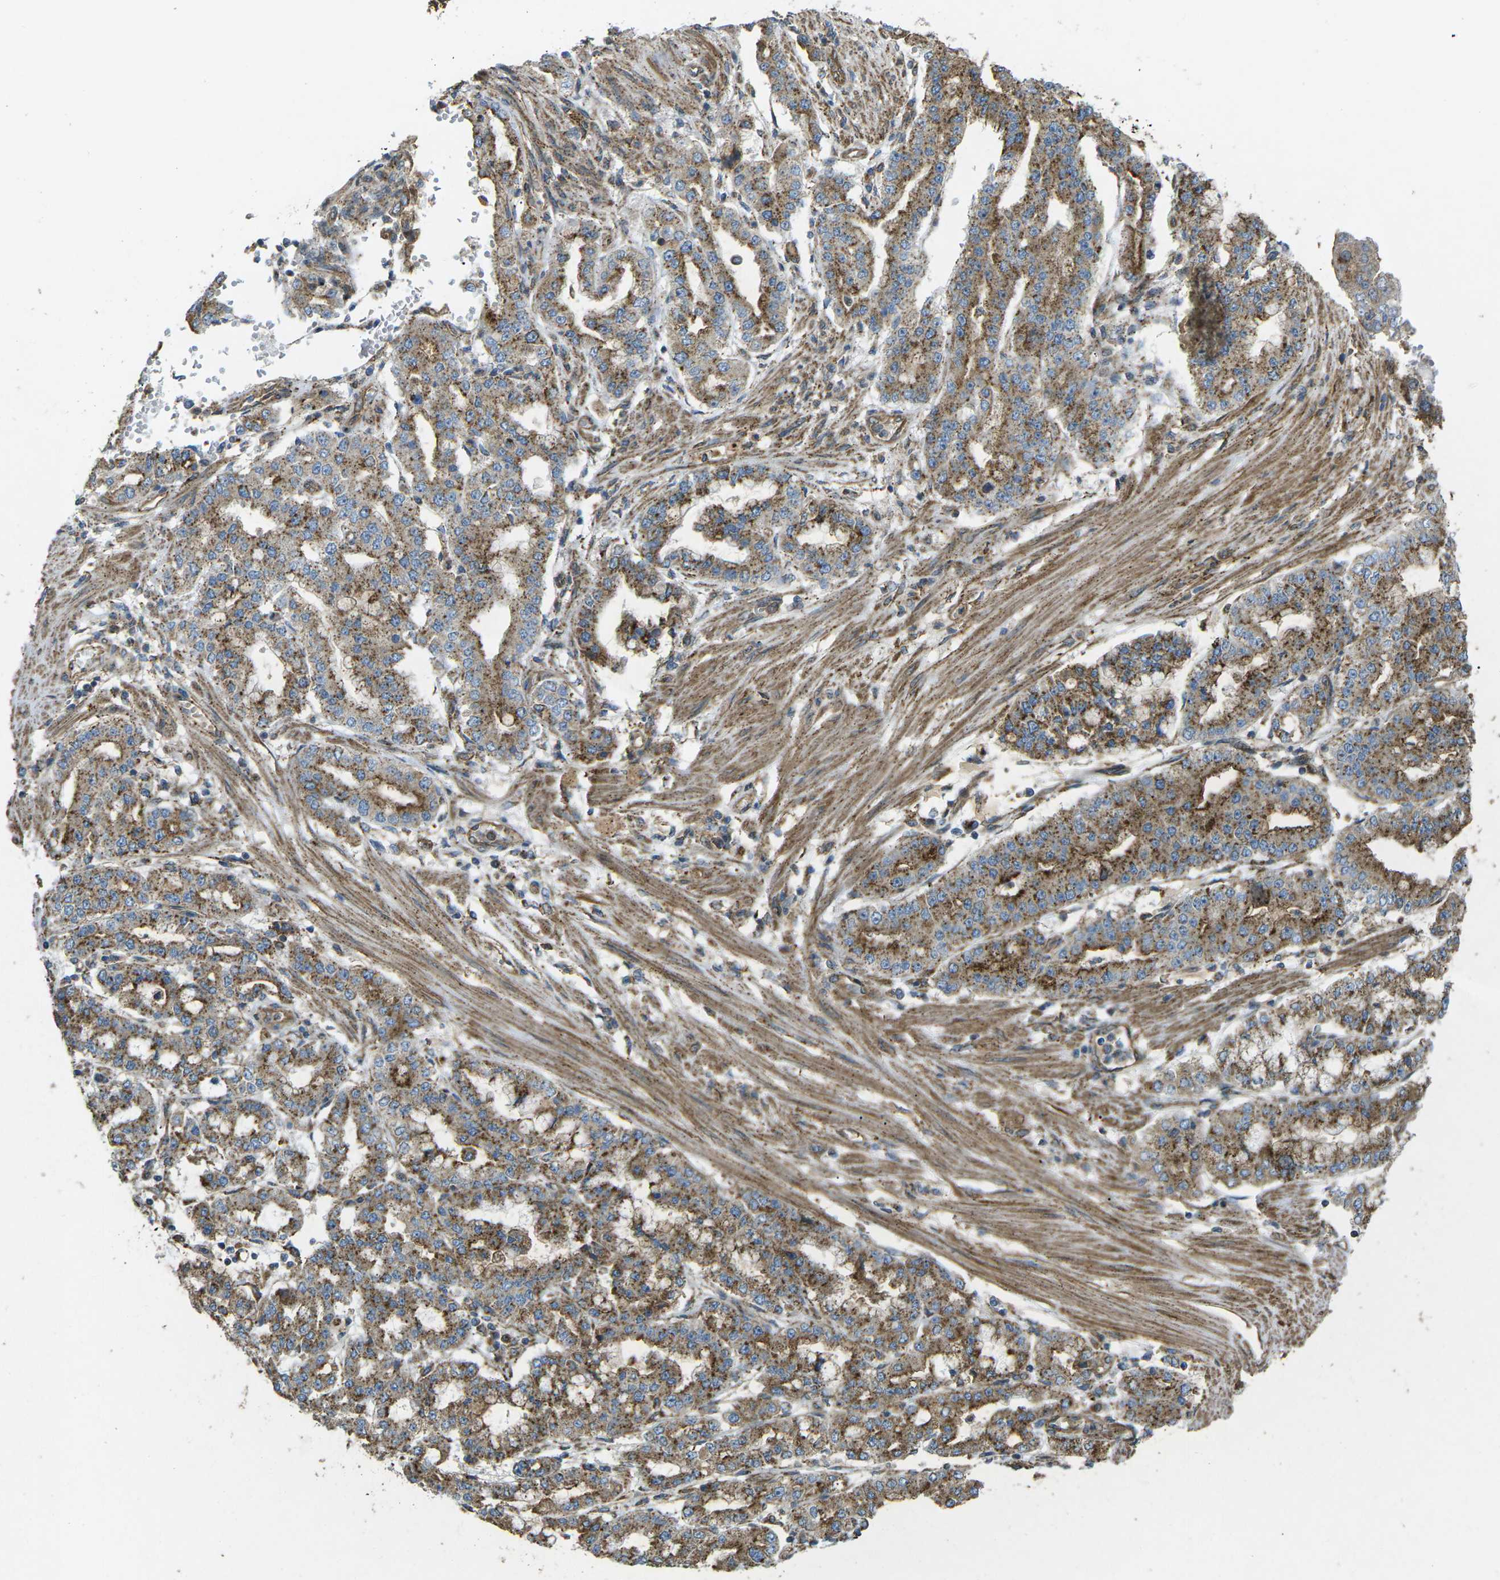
{"staining": {"intensity": "strong", "quantity": ">75%", "location": "cytoplasmic/membranous"}, "tissue": "stomach cancer", "cell_type": "Tumor cells", "image_type": "cancer", "snomed": [{"axis": "morphology", "description": "Adenocarcinoma, NOS"}, {"axis": "topography", "description": "Stomach"}], "caption": "Stomach adenocarcinoma stained with IHC shows strong cytoplasmic/membranous positivity in about >75% of tumor cells.", "gene": "CHMP3", "patient": {"sex": "male", "age": 76}}